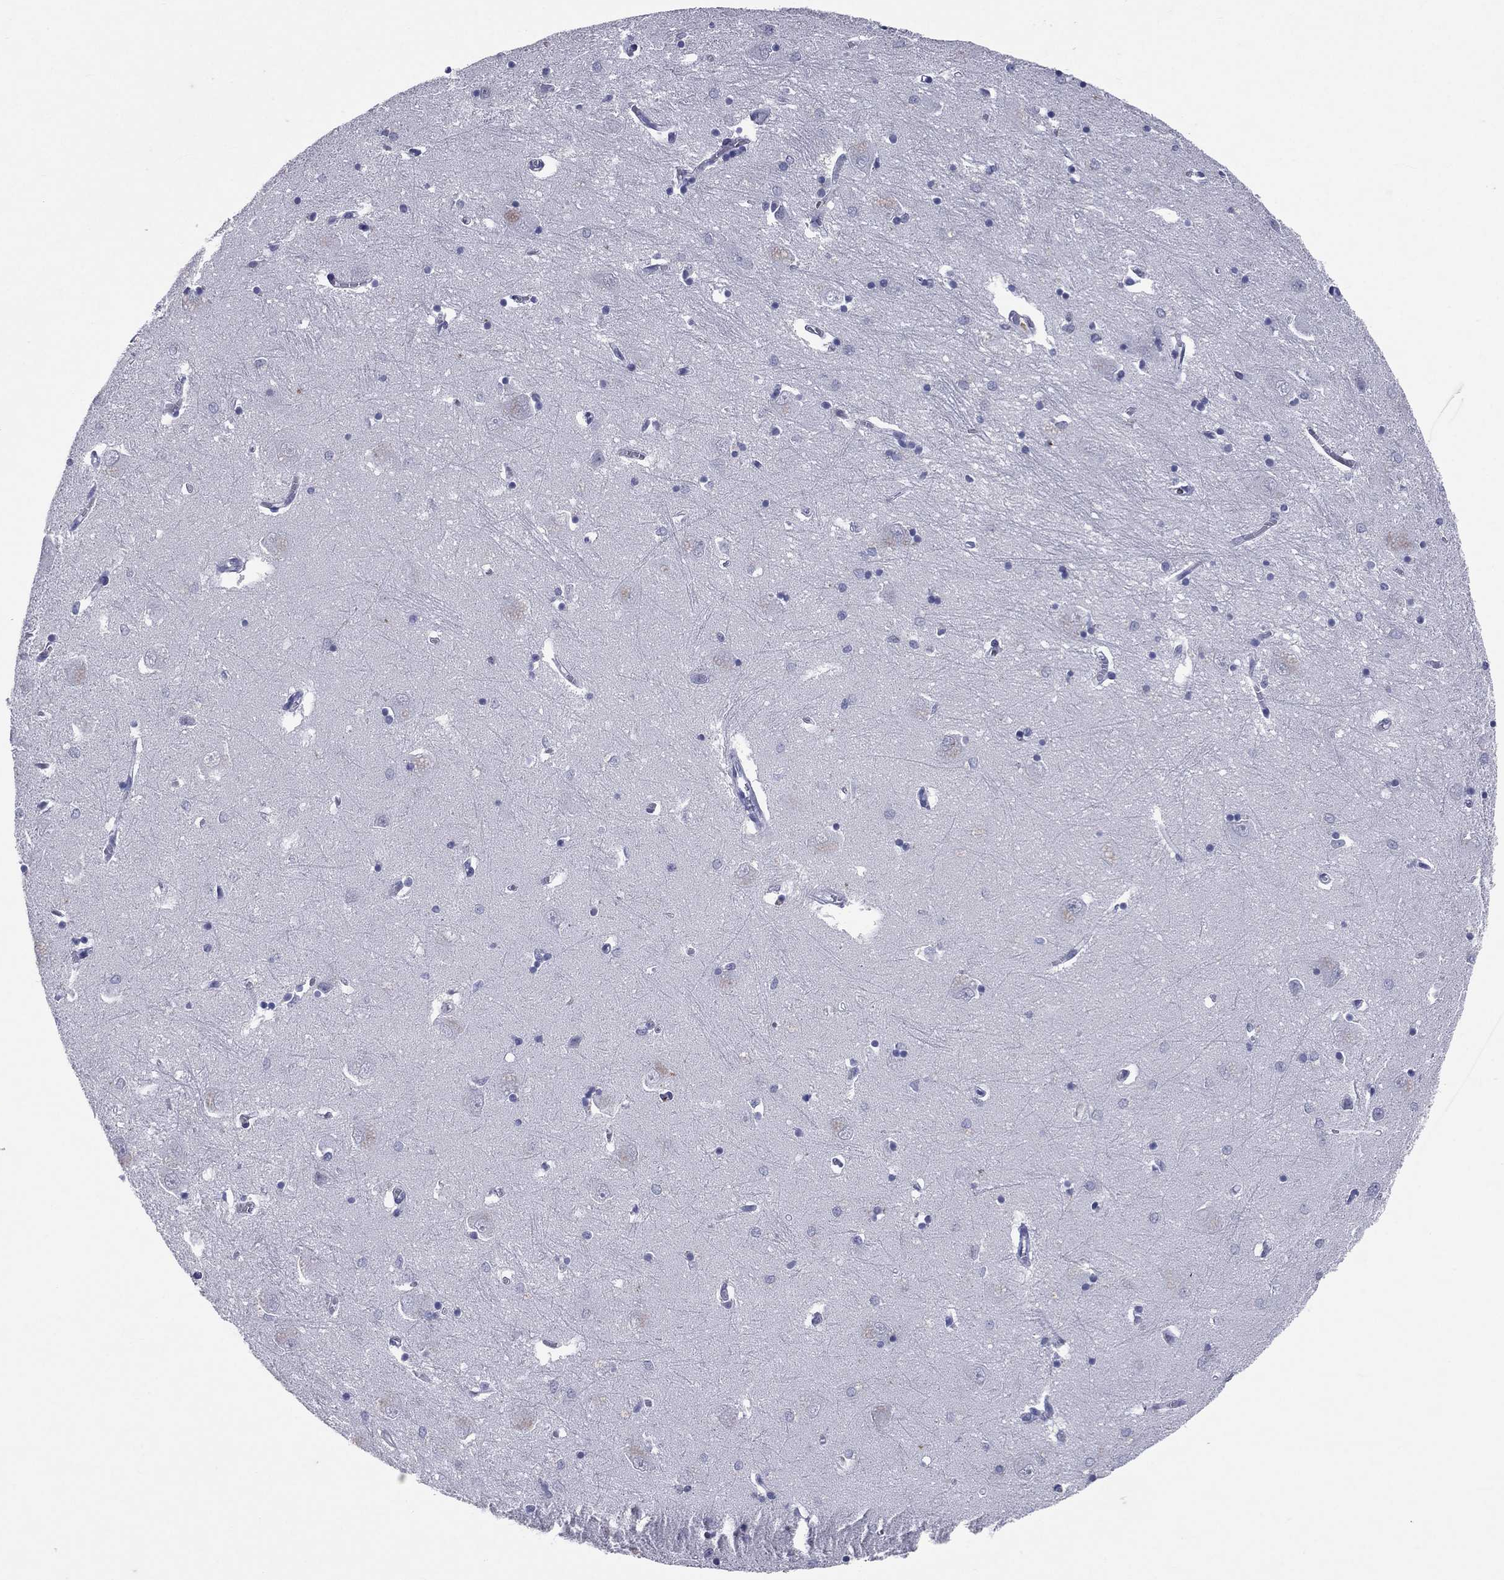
{"staining": {"intensity": "negative", "quantity": "none", "location": "none"}, "tissue": "caudate", "cell_type": "Glial cells", "image_type": "normal", "snomed": [{"axis": "morphology", "description": "Normal tissue, NOS"}, {"axis": "topography", "description": "Lateral ventricle wall"}], "caption": "High power microscopy histopathology image of an immunohistochemistry (IHC) micrograph of normal caudate, revealing no significant staining in glial cells. (DAB (3,3'-diaminobenzidine) immunohistochemistry with hematoxylin counter stain).", "gene": "HLA", "patient": {"sex": "male", "age": 54}}